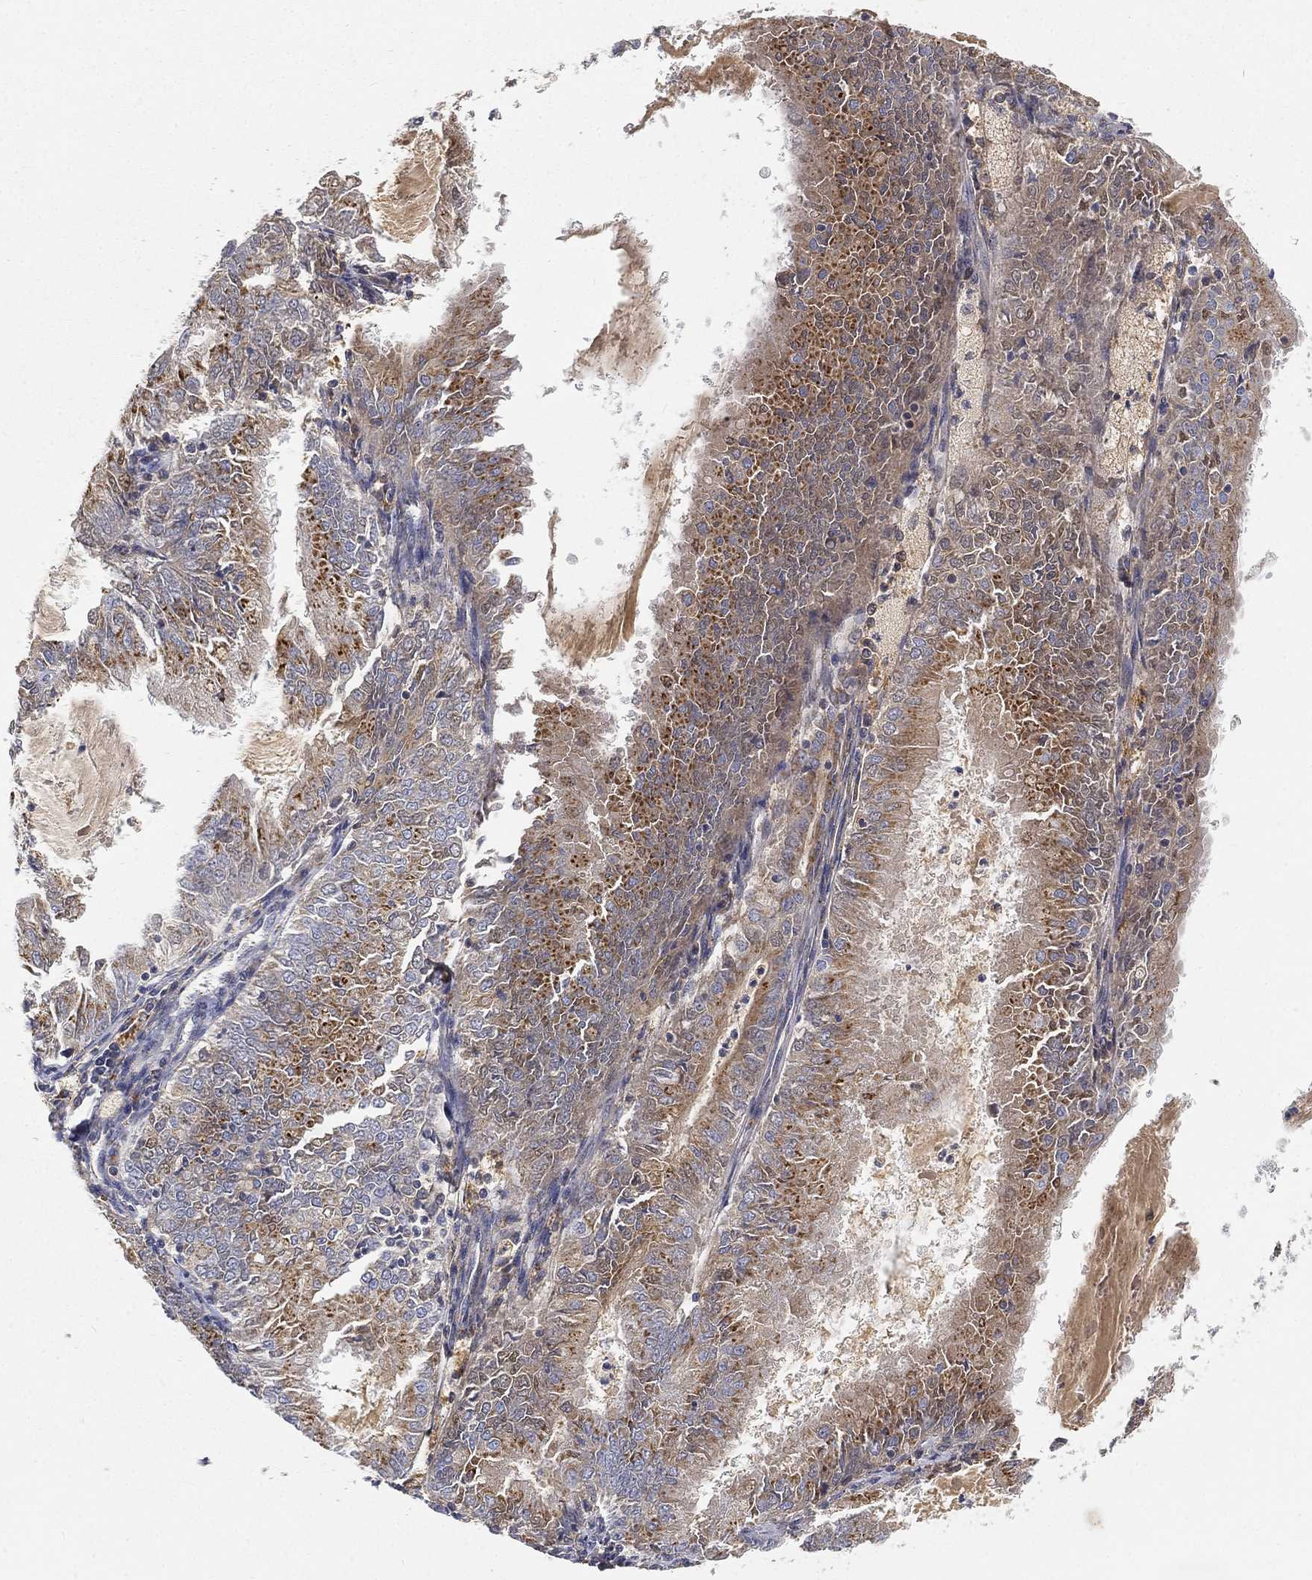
{"staining": {"intensity": "moderate", "quantity": ">75%", "location": "cytoplasmic/membranous"}, "tissue": "endometrial cancer", "cell_type": "Tumor cells", "image_type": "cancer", "snomed": [{"axis": "morphology", "description": "Adenocarcinoma, NOS"}, {"axis": "topography", "description": "Endometrium"}], "caption": "Endometrial cancer (adenocarcinoma) stained for a protein exhibits moderate cytoplasmic/membranous positivity in tumor cells. Using DAB (3,3'-diaminobenzidine) (brown) and hematoxylin (blue) stains, captured at high magnification using brightfield microscopy.", "gene": "CTSL", "patient": {"sex": "female", "age": 57}}